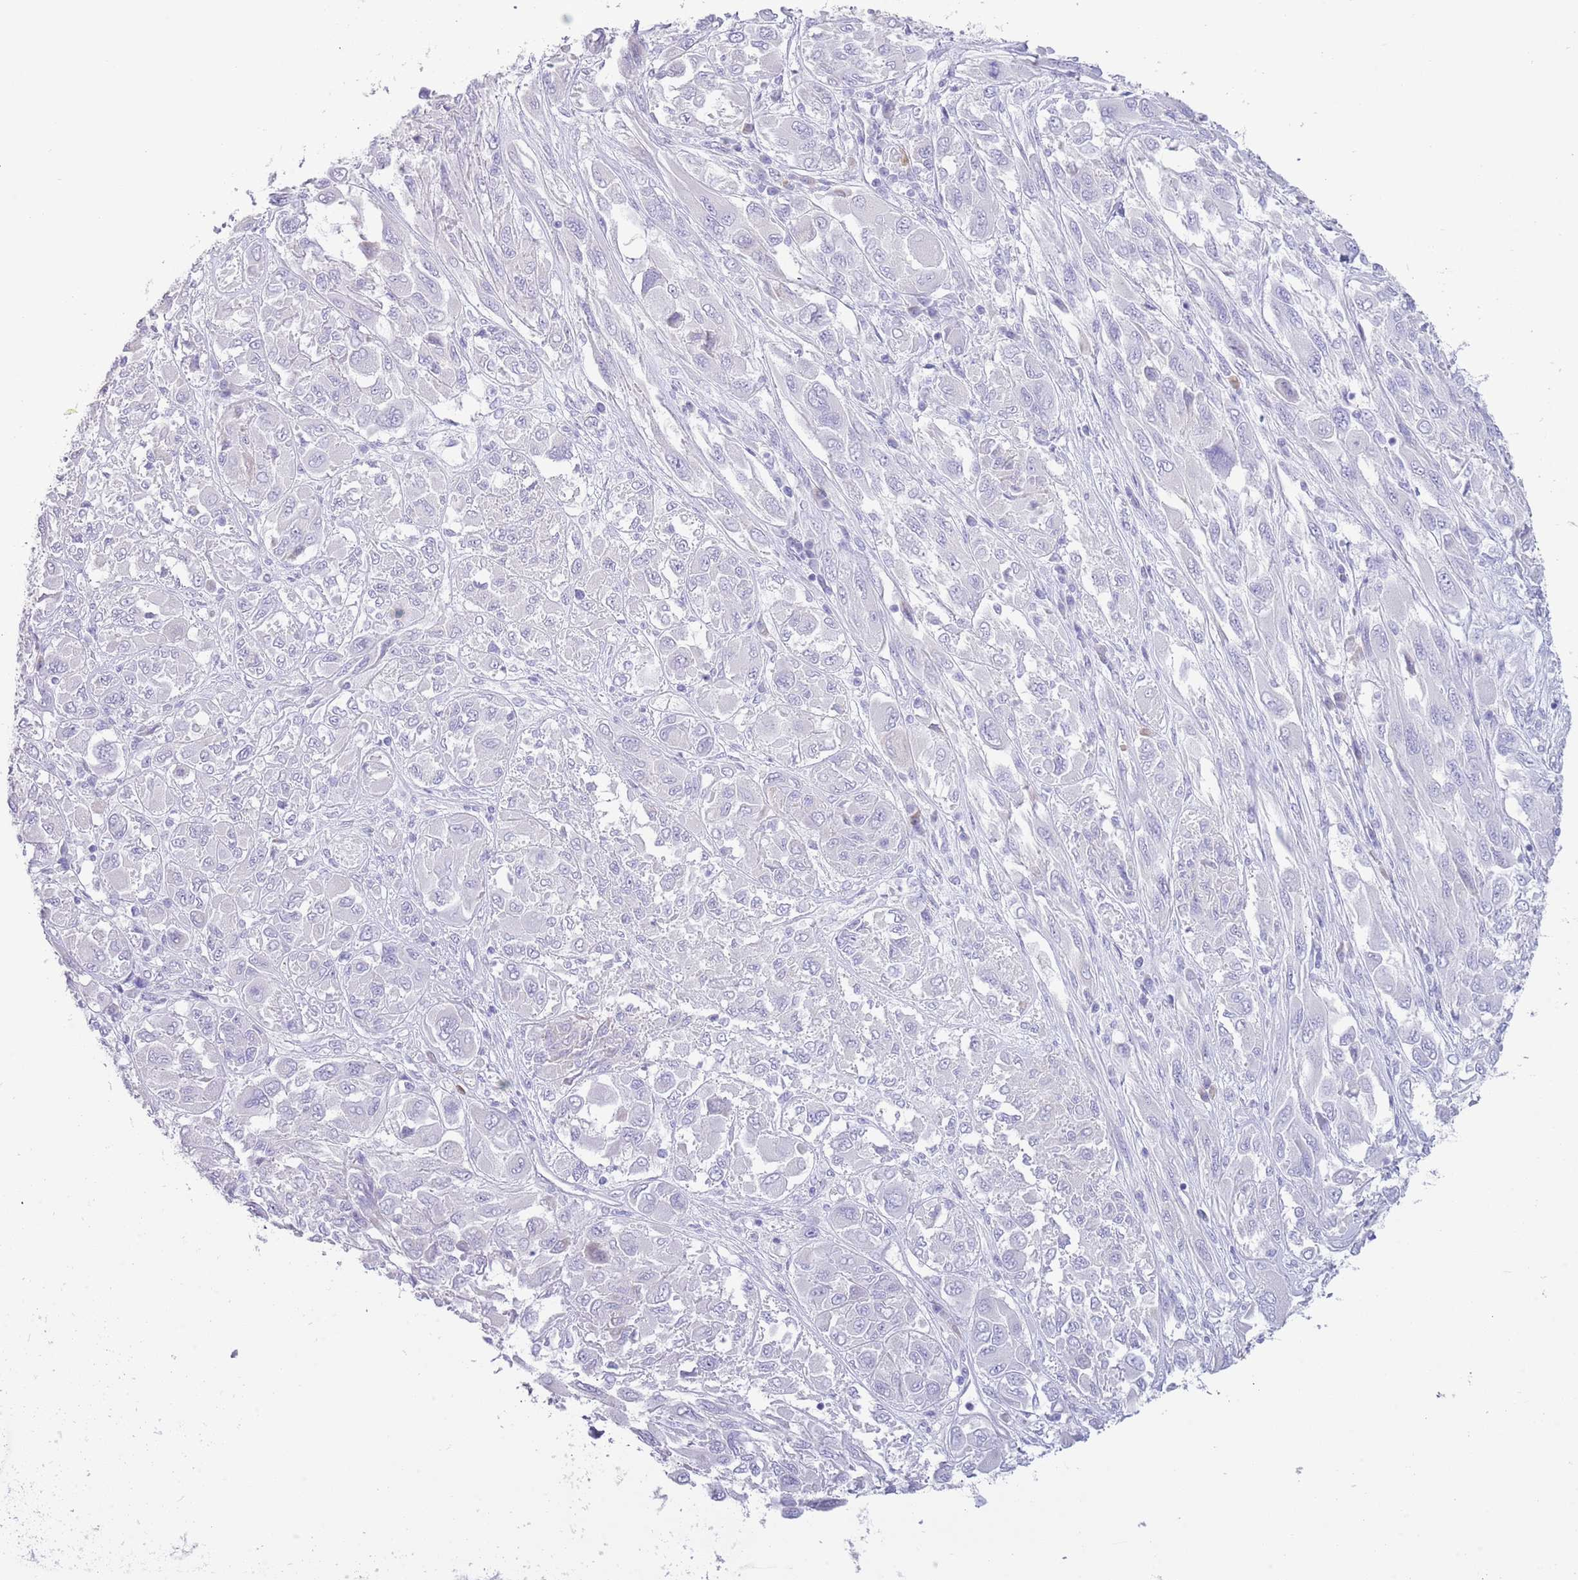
{"staining": {"intensity": "negative", "quantity": "none", "location": "none"}, "tissue": "melanoma", "cell_type": "Tumor cells", "image_type": "cancer", "snomed": [{"axis": "morphology", "description": "Malignant melanoma, NOS"}, {"axis": "topography", "description": "Skin"}], "caption": "Immunohistochemical staining of human melanoma shows no significant staining in tumor cells.", "gene": "ACR", "patient": {"sex": "female", "age": 91}}